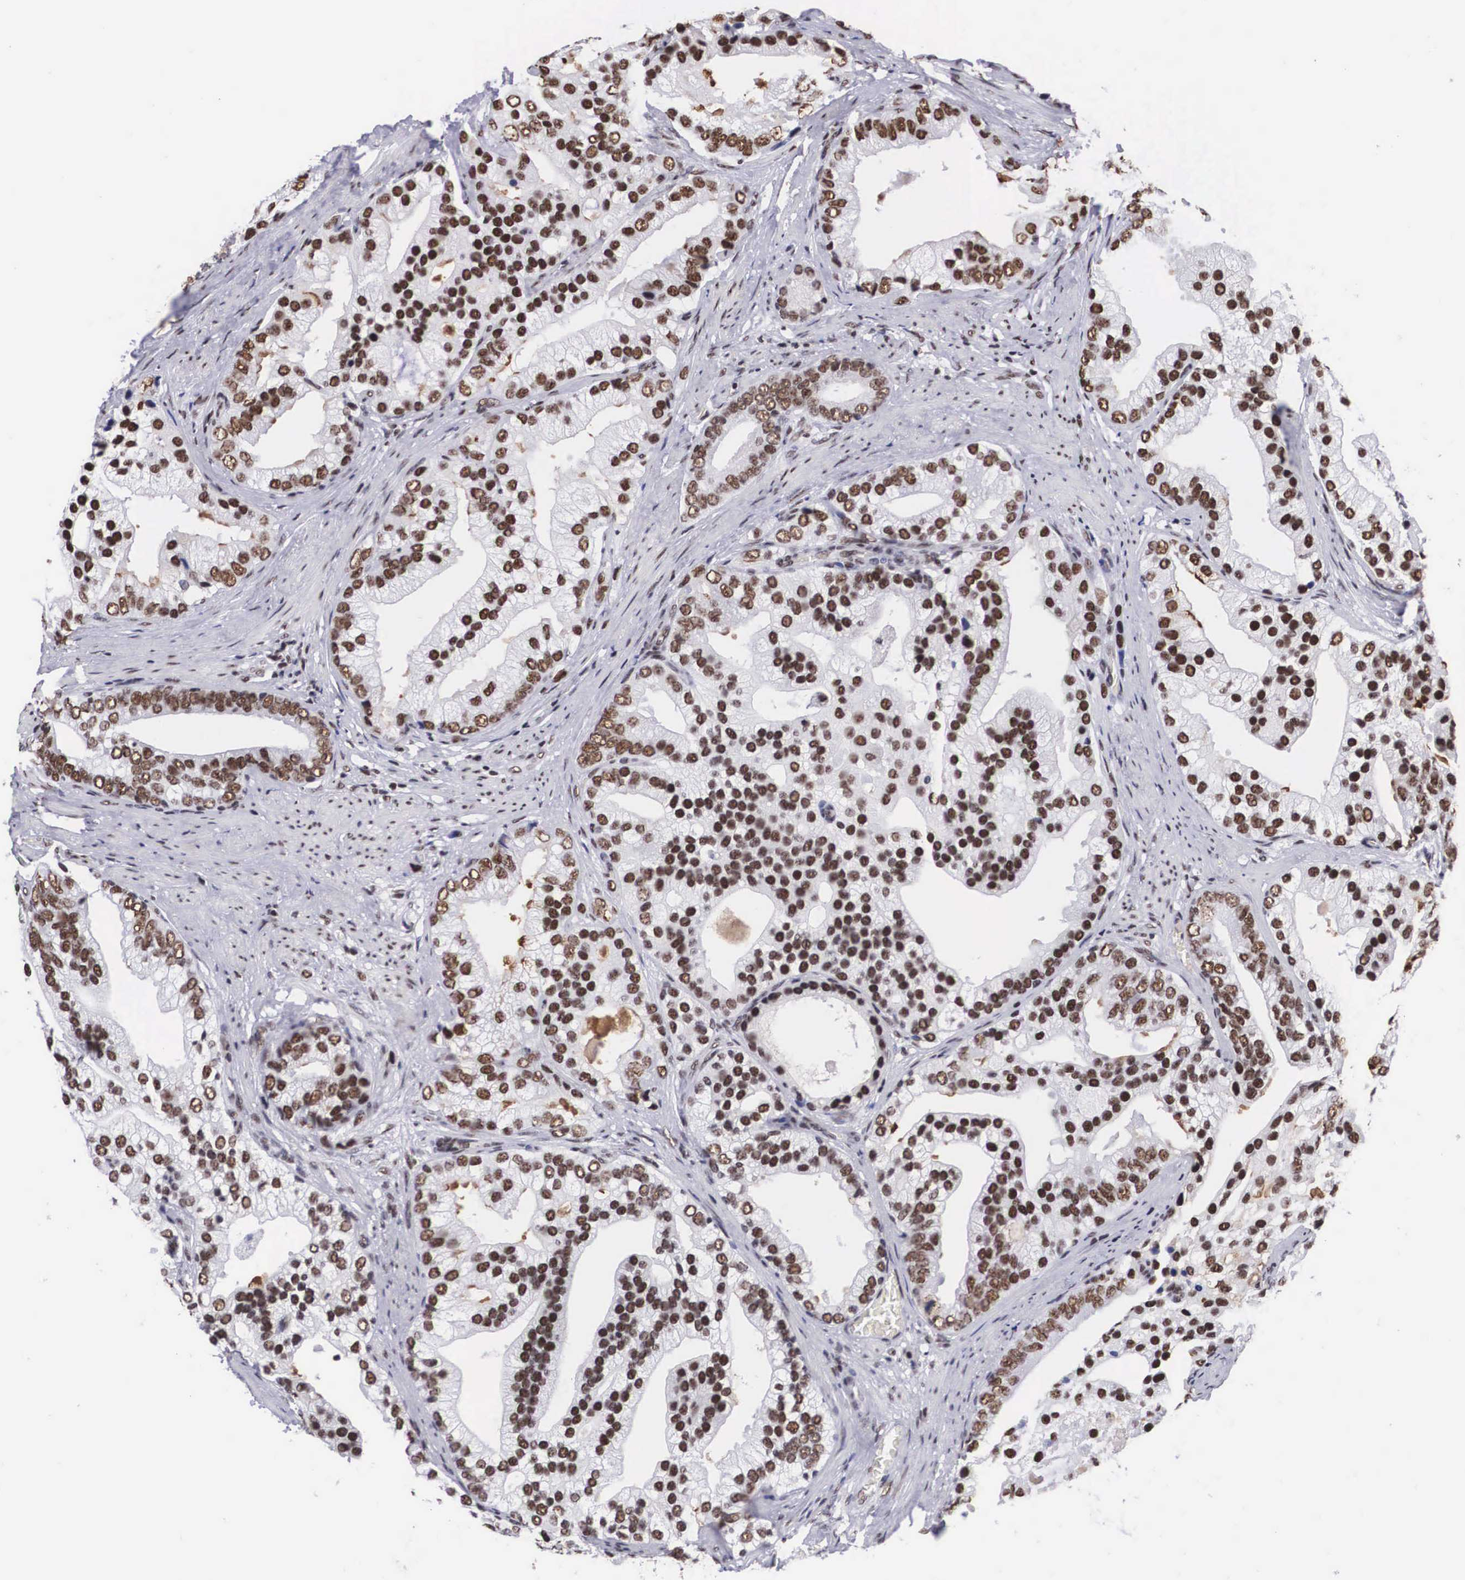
{"staining": {"intensity": "moderate", "quantity": ">75%", "location": "nuclear"}, "tissue": "prostate cancer", "cell_type": "Tumor cells", "image_type": "cancer", "snomed": [{"axis": "morphology", "description": "Adenocarcinoma, Medium grade"}, {"axis": "topography", "description": "Prostate"}], "caption": "Prostate cancer (adenocarcinoma (medium-grade)) tissue demonstrates moderate nuclear staining in approximately >75% of tumor cells", "gene": "SF3A1", "patient": {"sex": "male", "age": 65}}